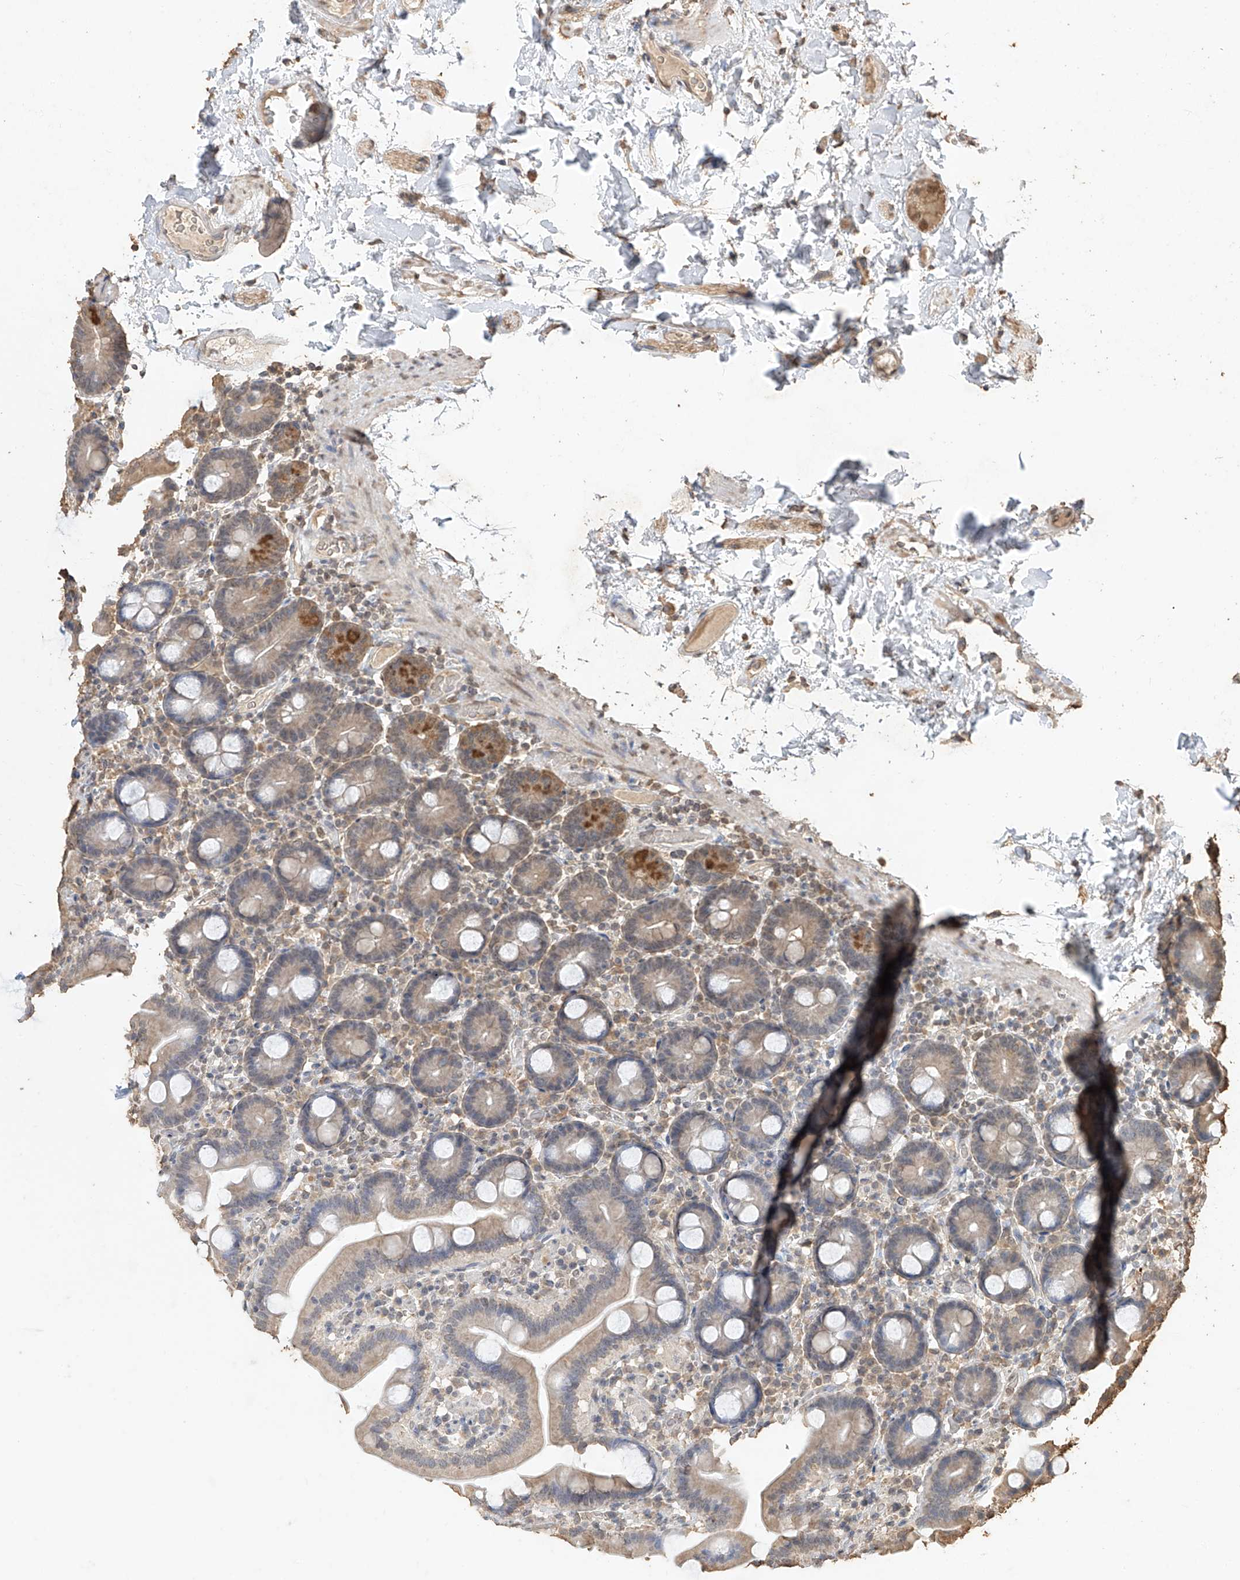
{"staining": {"intensity": "moderate", "quantity": "<25%", "location": "cytoplasmic/membranous"}, "tissue": "duodenum", "cell_type": "Glandular cells", "image_type": "normal", "snomed": [{"axis": "morphology", "description": "Normal tissue, NOS"}, {"axis": "topography", "description": "Duodenum"}], "caption": "Protein expression analysis of benign human duodenum reveals moderate cytoplasmic/membranous positivity in approximately <25% of glandular cells. The staining was performed using DAB (3,3'-diaminobenzidine), with brown indicating positive protein expression. Nuclei are stained blue with hematoxylin.", "gene": "ELOVL1", "patient": {"sex": "male", "age": 55}}